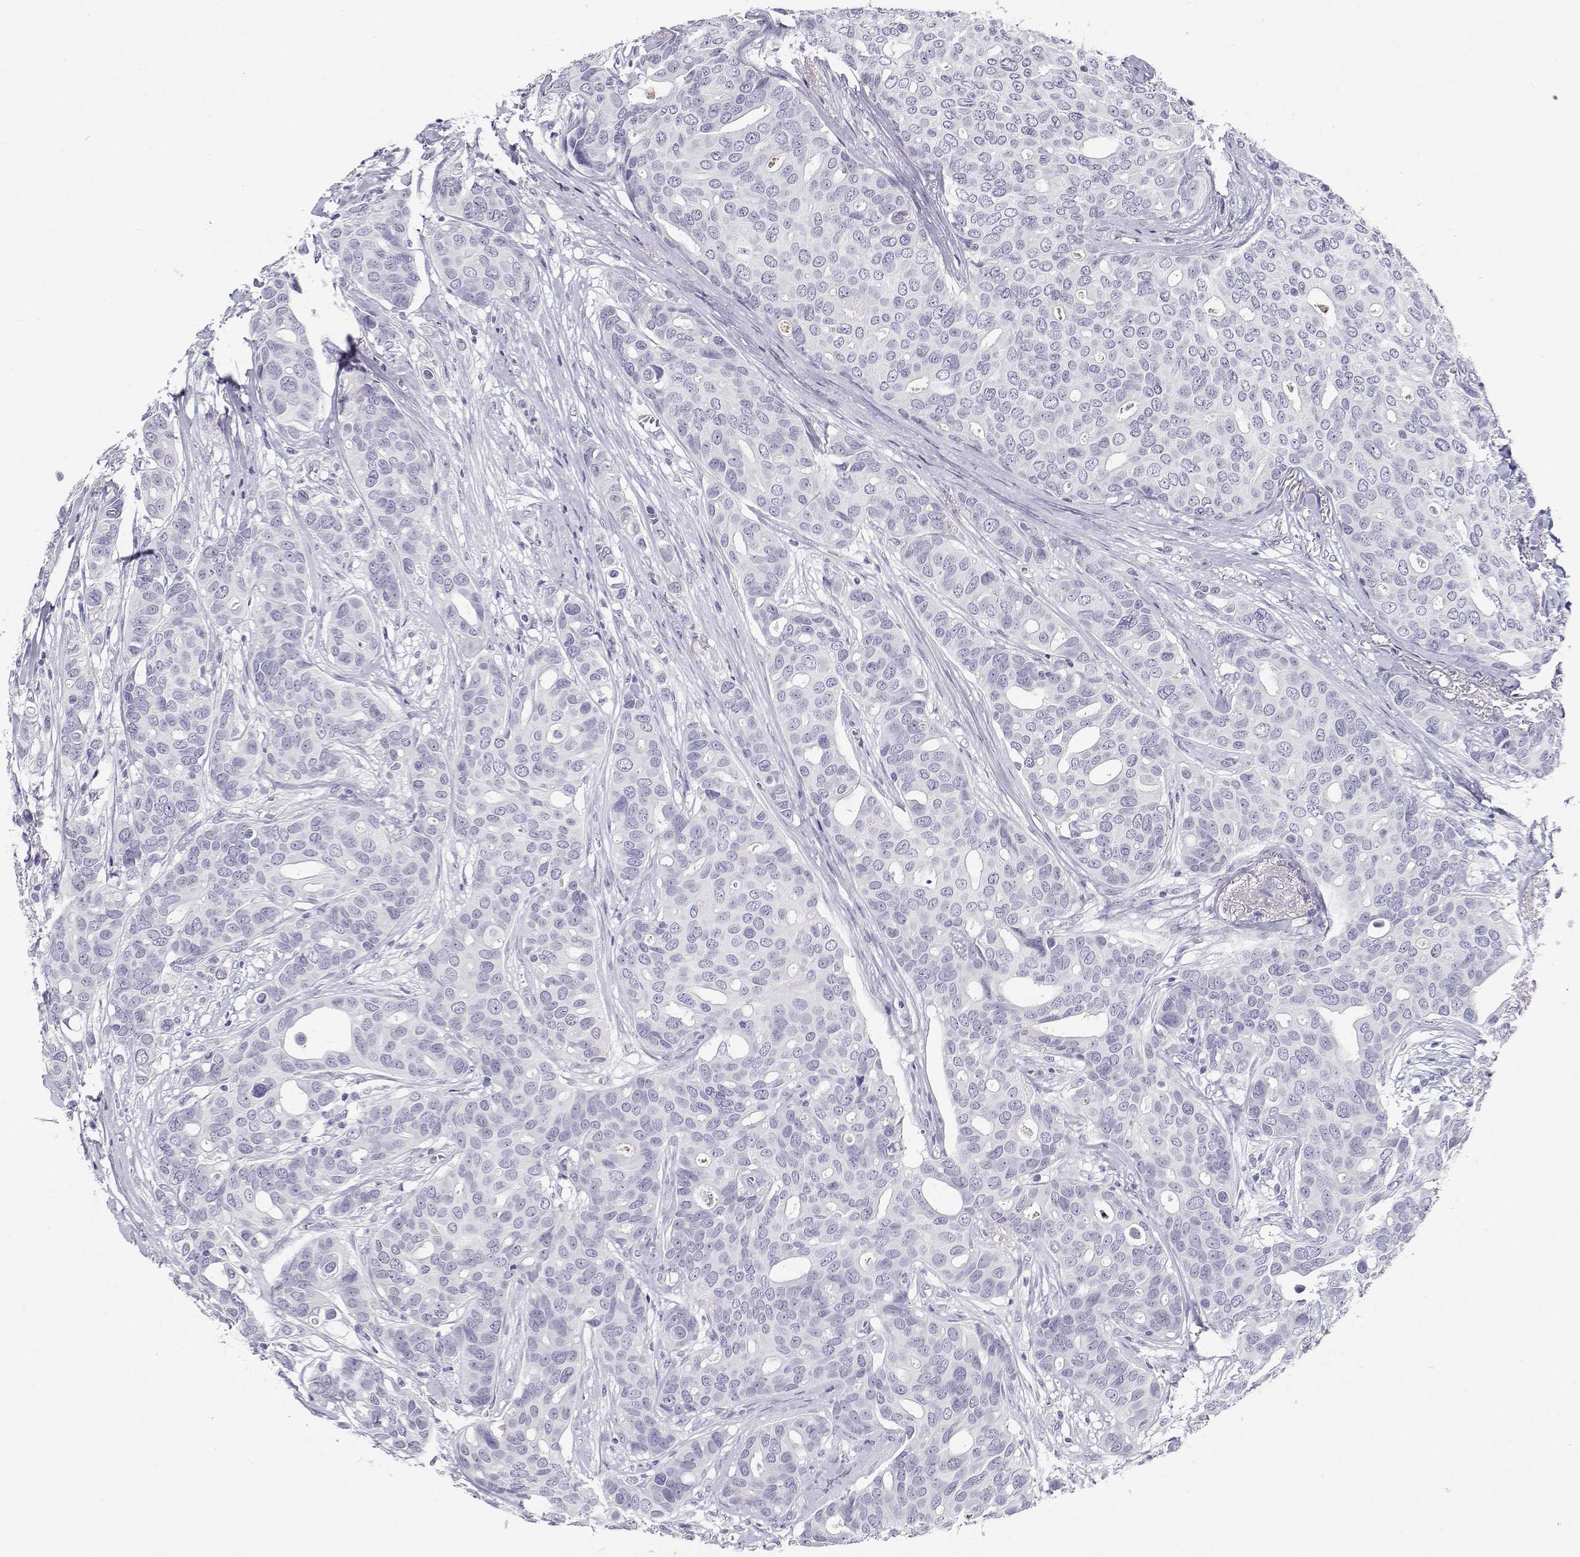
{"staining": {"intensity": "negative", "quantity": "none", "location": "none"}, "tissue": "breast cancer", "cell_type": "Tumor cells", "image_type": "cancer", "snomed": [{"axis": "morphology", "description": "Duct carcinoma"}, {"axis": "topography", "description": "Breast"}], "caption": "An immunohistochemistry (IHC) image of breast cancer is shown. There is no staining in tumor cells of breast cancer.", "gene": "BHMT", "patient": {"sex": "female", "age": 54}}